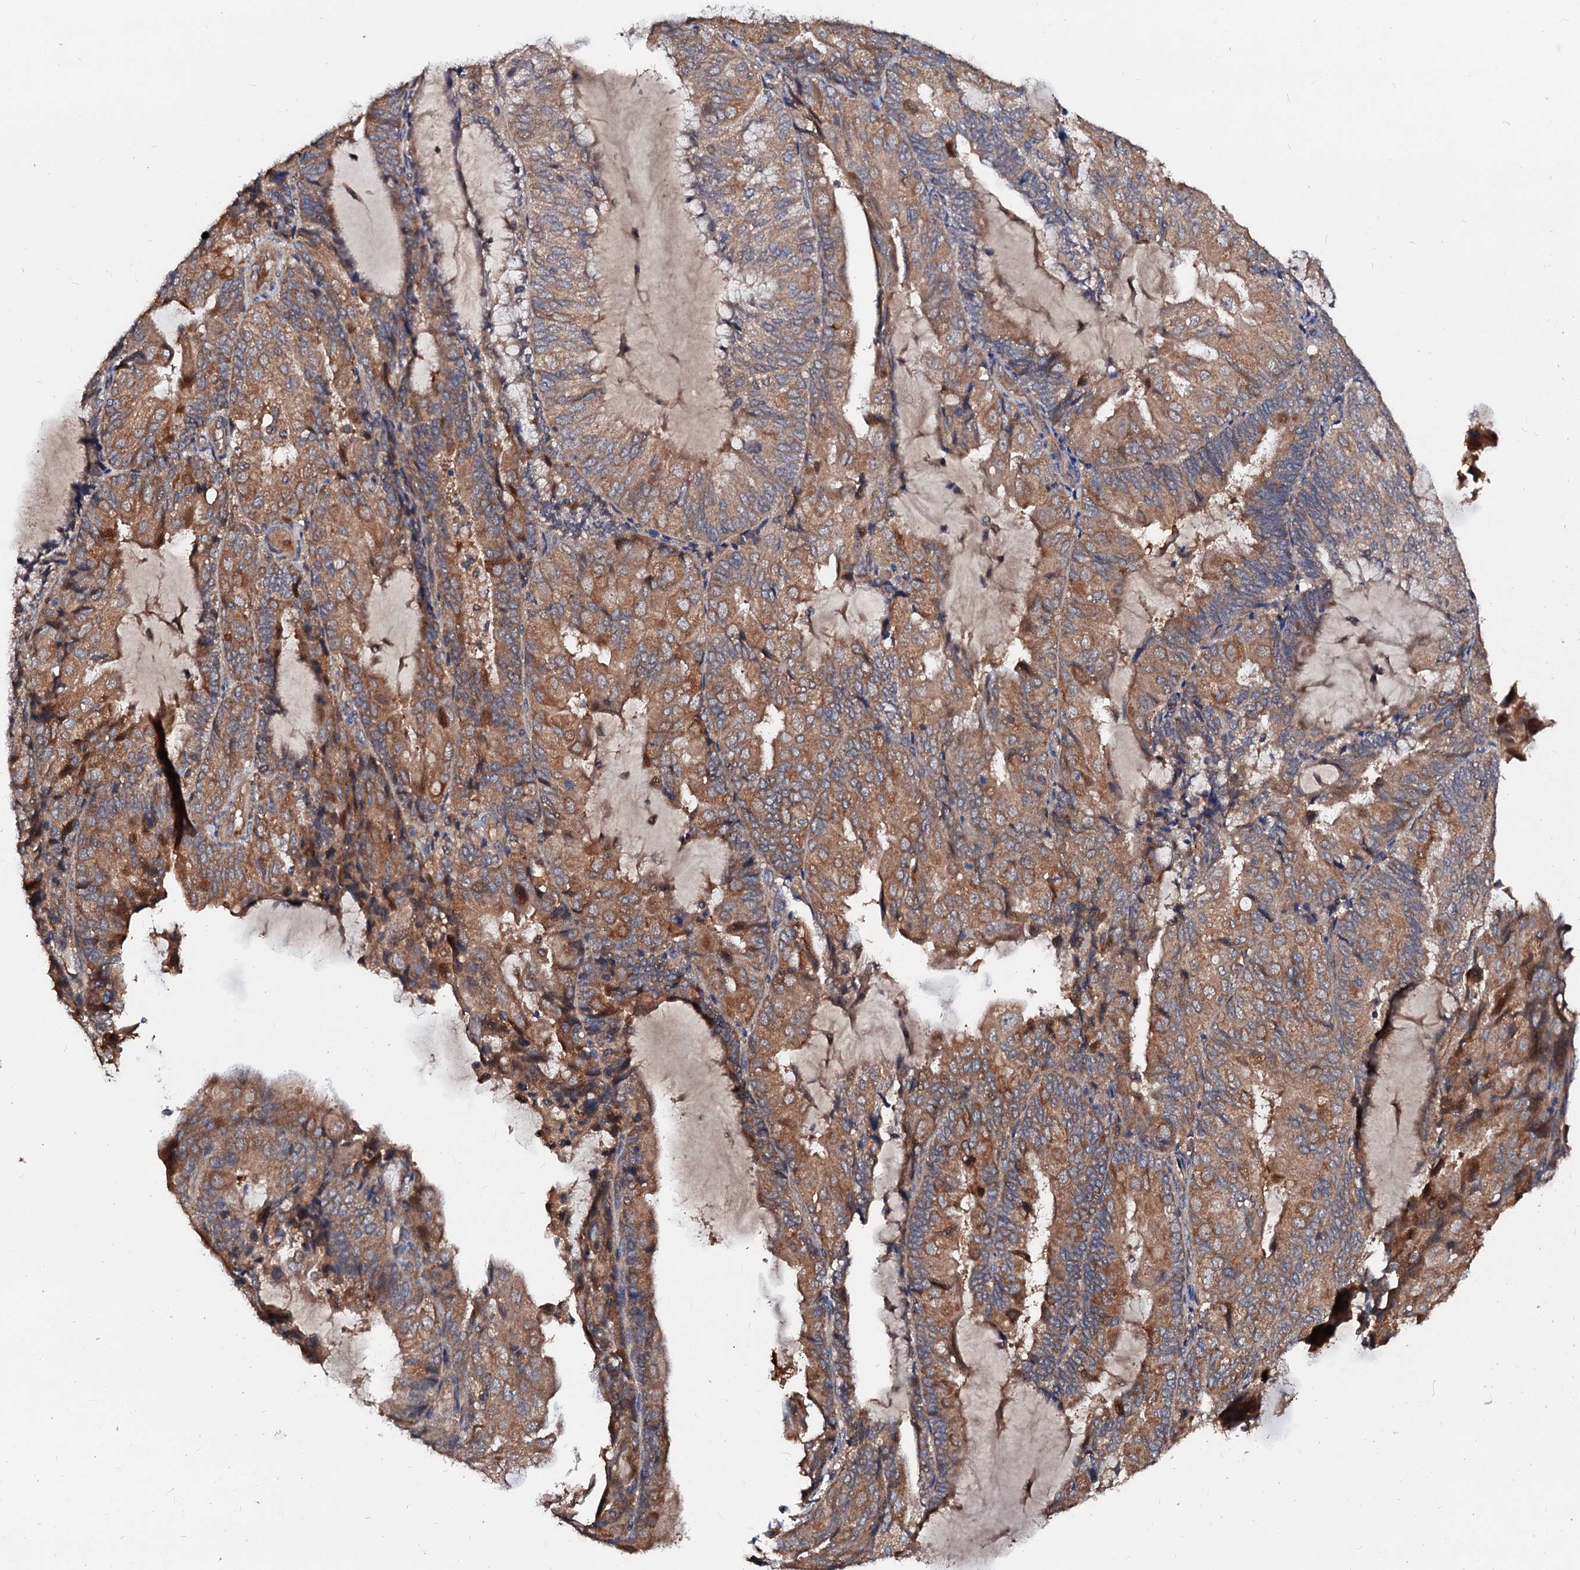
{"staining": {"intensity": "moderate", "quantity": ">75%", "location": "cytoplasmic/membranous"}, "tissue": "endometrial cancer", "cell_type": "Tumor cells", "image_type": "cancer", "snomed": [{"axis": "morphology", "description": "Adenocarcinoma, NOS"}, {"axis": "topography", "description": "Endometrium"}], "caption": "Brown immunohistochemical staining in human endometrial cancer (adenocarcinoma) exhibits moderate cytoplasmic/membranous expression in about >75% of tumor cells.", "gene": "EXTL1", "patient": {"sex": "female", "age": 81}}